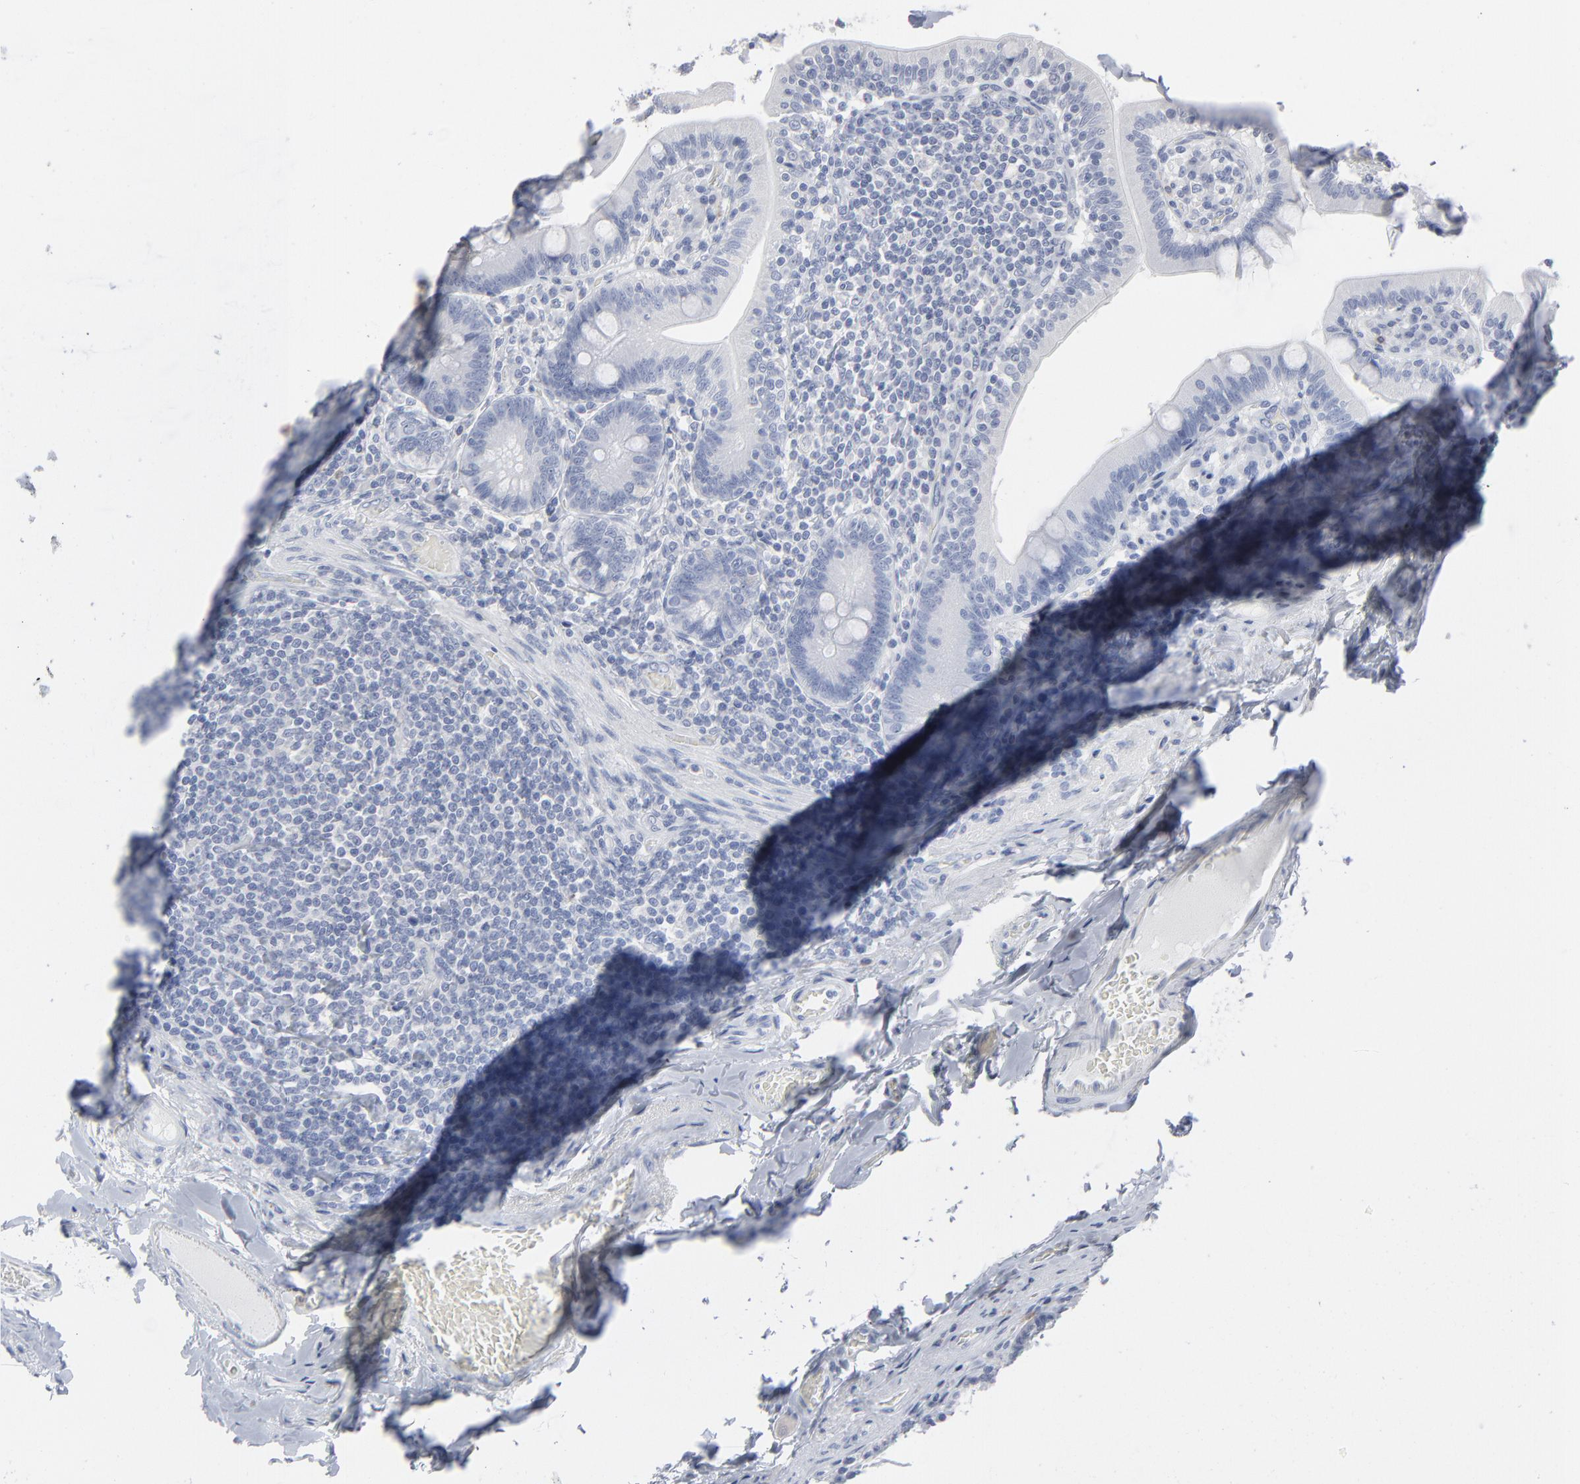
{"staining": {"intensity": "negative", "quantity": "none", "location": "none"}, "tissue": "duodenum", "cell_type": "Glandular cells", "image_type": "normal", "snomed": [{"axis": "morphology", "description": "Normal tissue, NOS"}, {"axis": "topography", "description": "Duodenum"}], "caption": "Glandular cells are negative for protein expression in benign human duodenum. (DAB immunohistochemistry with hematoxylin counter stain).", "gene": "PAGE1", "patient": {"sex": "male", "age": 66}}